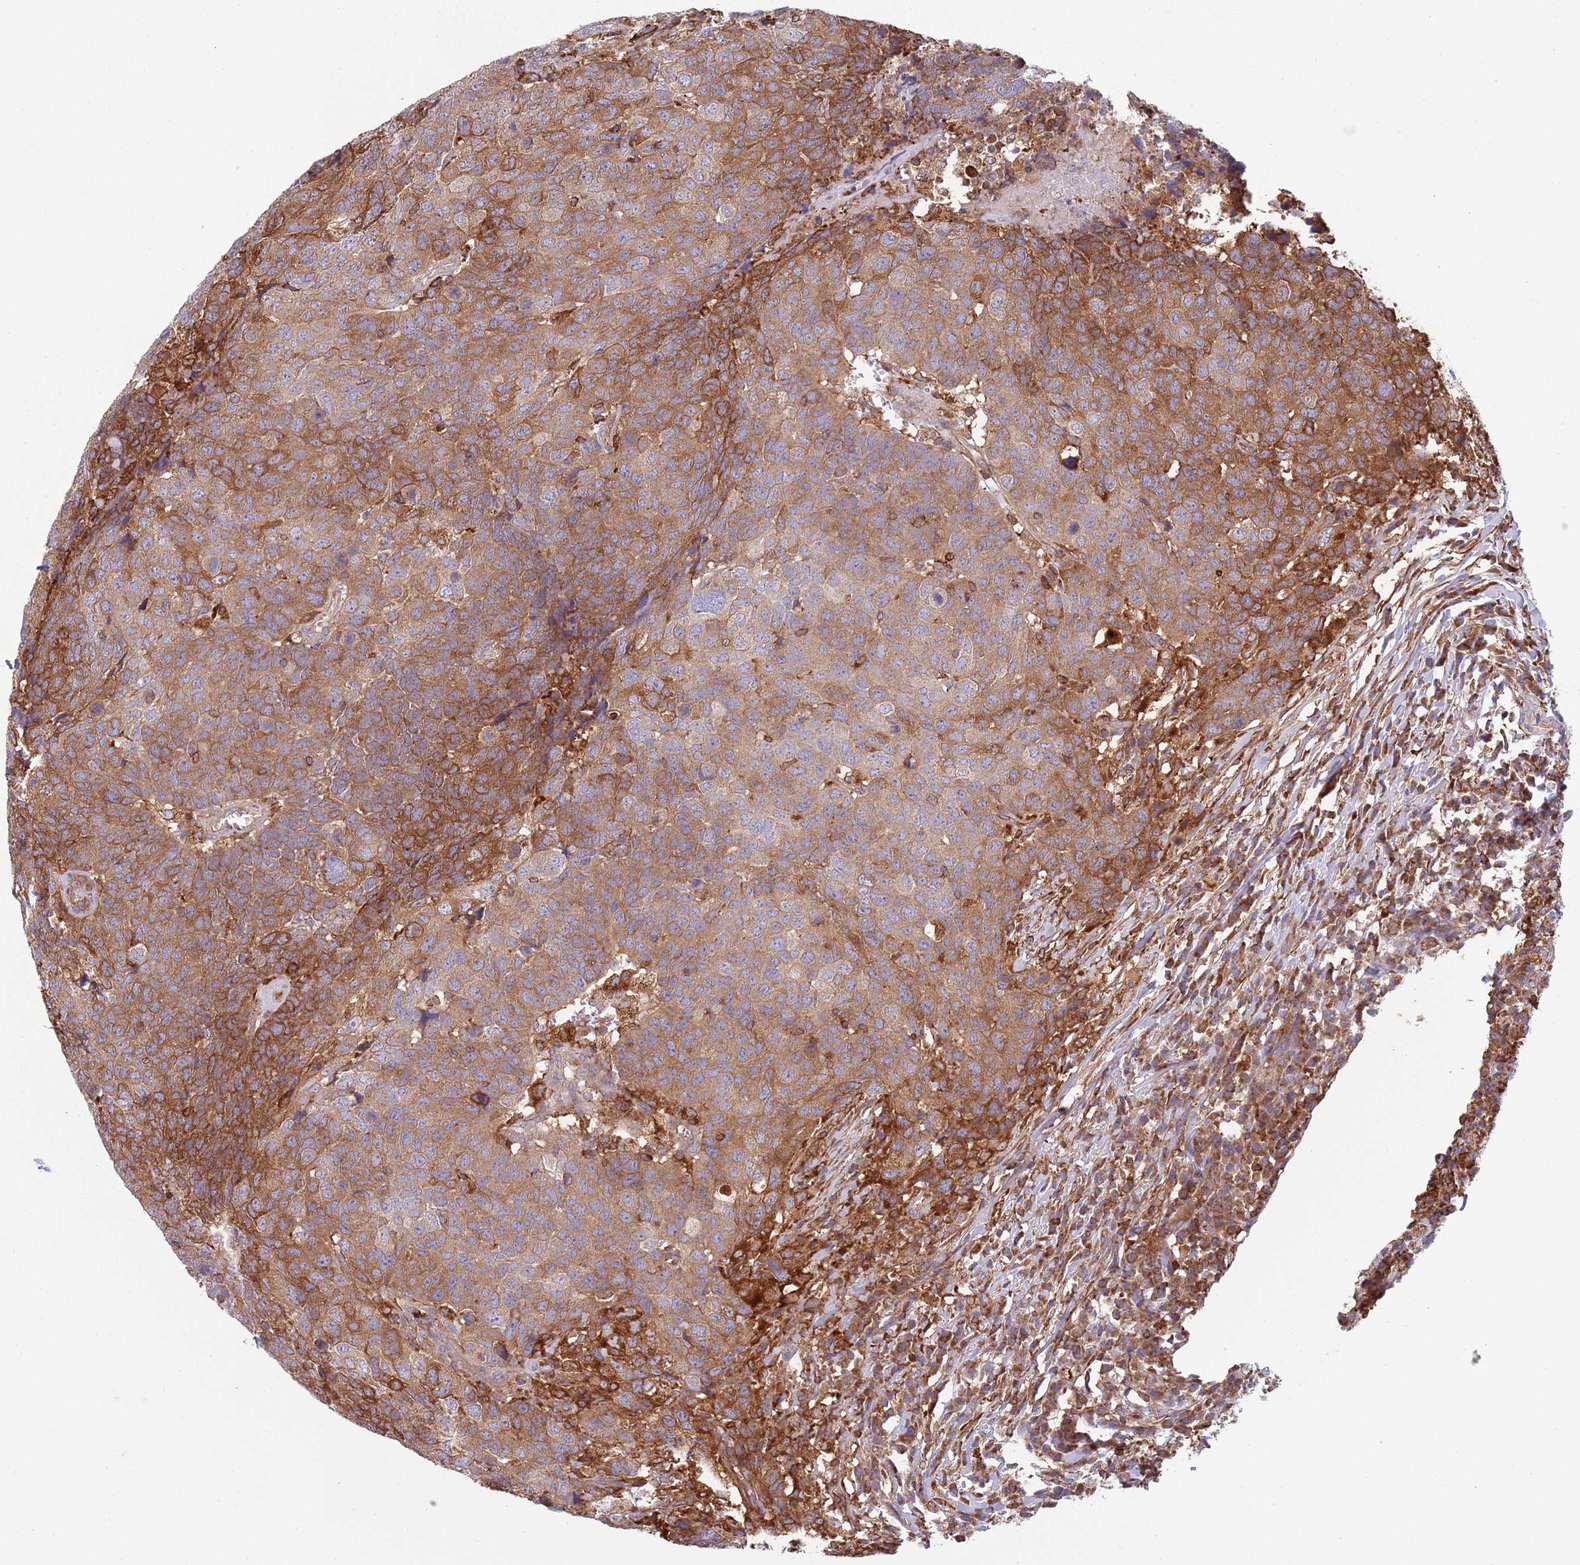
{"staining": {"intensity": "moderate", "quantity": ">75%", "location": "cytoplasmic/membranous"}, "tissue": "head and neck cancer", "cell_type": "Tumor cells", "image_type": "cancer", "snomed": [{"axis": "morphology", "description": "Normal tissue, NOS"}, {"axis": "morphology", "description": "Squamous cell carcinoma, NOS"}, {"axis": "topography", "description": "Skeletal muscle"}, {"axis": "topography", "description": "Vascular tissue"}, {"axis": "topography", "description": "Peripheral nerve tissue"}, {"axis": "topography", "description": "Head-Neck"}], "caption": "Moderate cytoplasmic/membranous staining is seen in about >75% of tumor cells in head and neck squamous cell carcinoma.", "gene": "ZMYM5", "patient": {"sex": "male", "age": 66}}